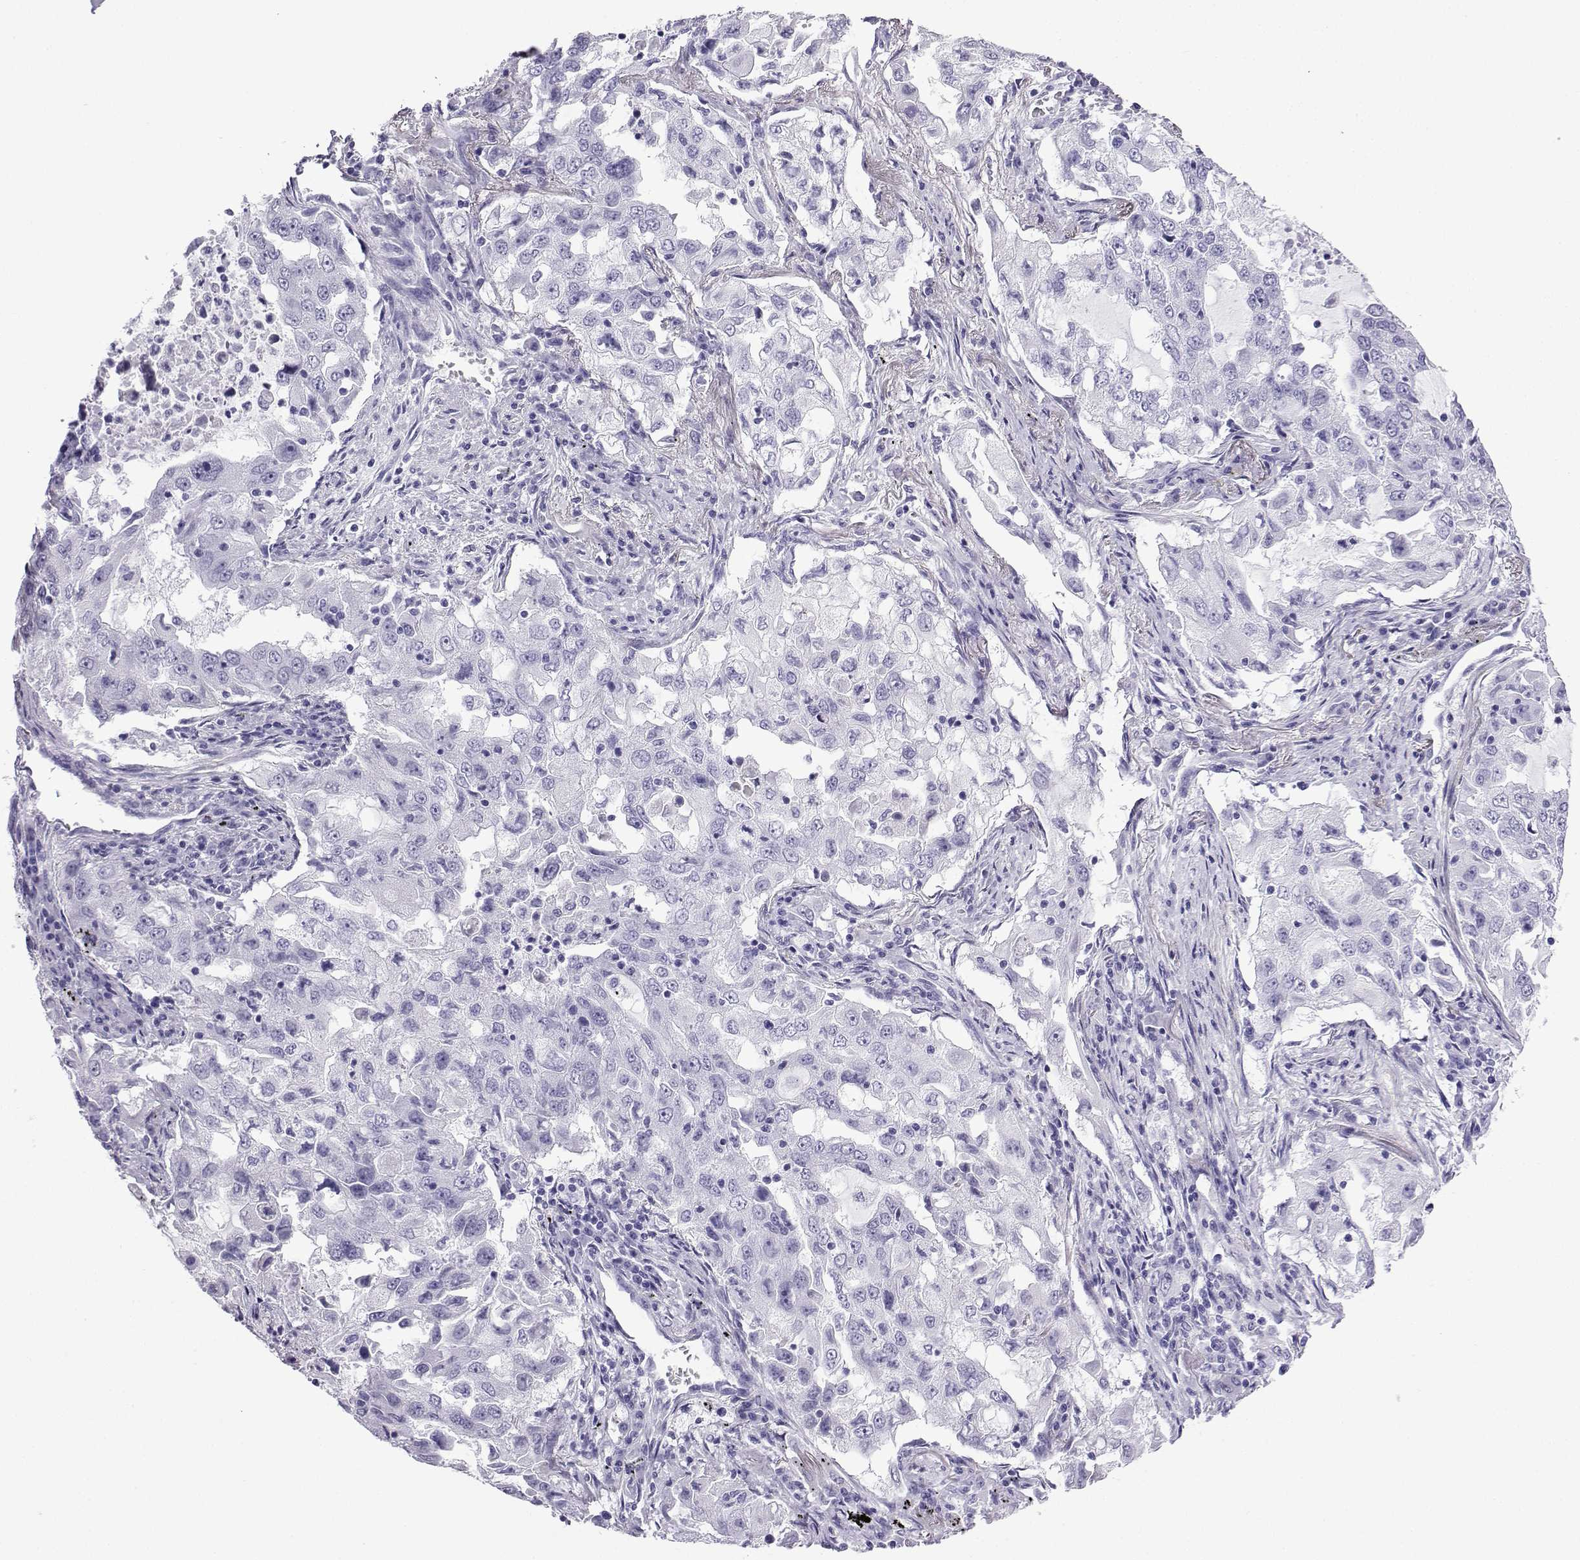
{"staining": {"intensity": "negative", "quantity": "none", "location": "none"}, "tissue": "lung cancer", "cell_type": "Tumor cells", "image_type": "cancer", "snomed": [{"axis": "morphology", "description": "Adenocarcinoma, NOS"}, {"axis": "topography", "description": "Lung"}], "caption": "IHC of lung cancer (adenocarcinoma) shows no positivity in tumor cells.", "gene": "KCNF1", "patient": {"sex": "female", "age": 61}}